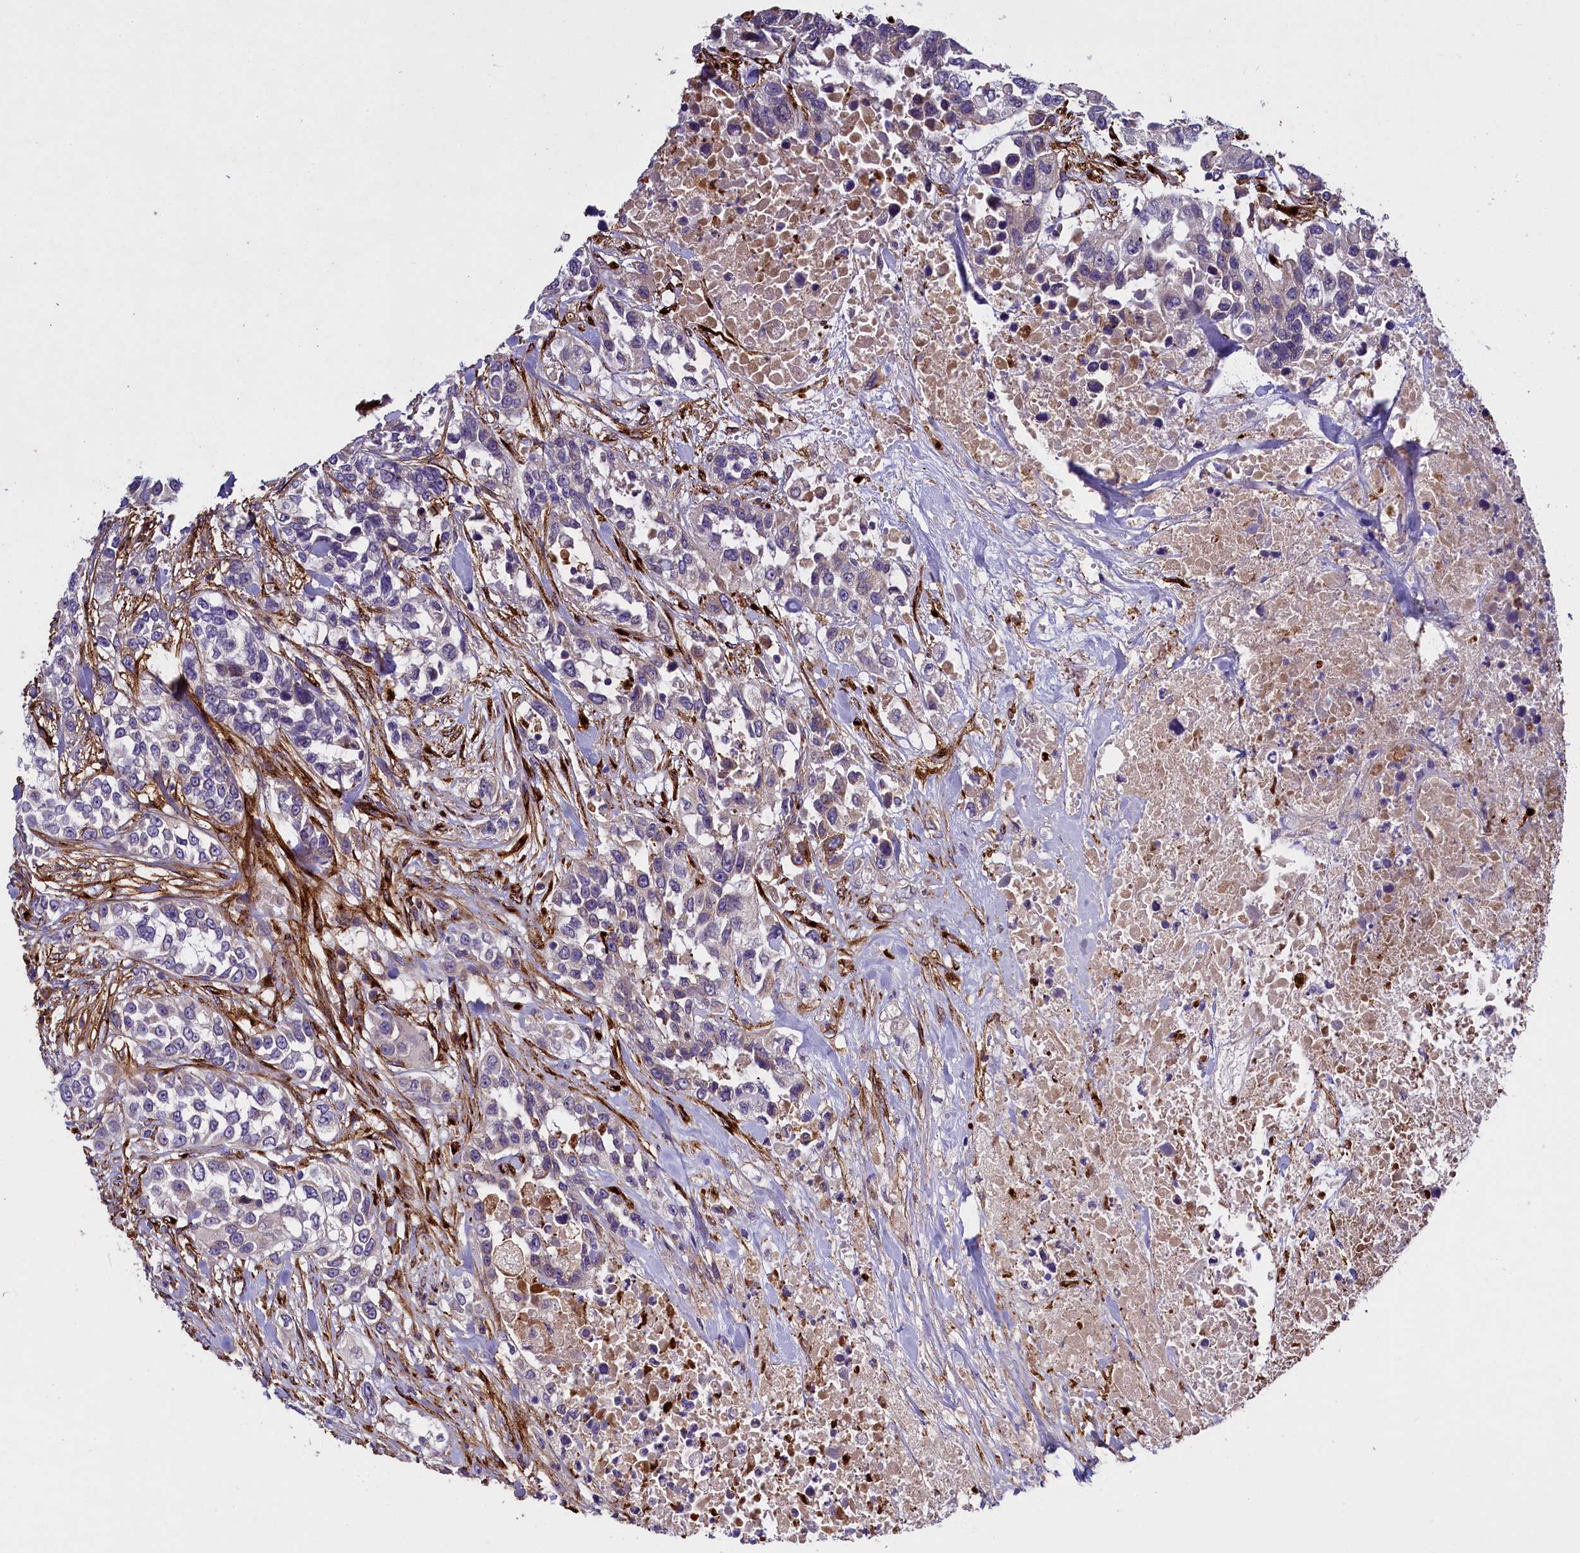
{"staining": {"intensity": "weak", "quantity": "<25%", "location": "cytoplasmic/membranous"}, "tissue": "urothelial cancer", "cell_type": "Tumor cells", "image_type": "cancer", "snomed": [{"axis": "morphology", "description": "Urothelial carcinoma, High grade"}, {"axis": "topography", "description": "Urinary bladder"}], "caption": "IHC micrograph of urothelial cancer stained for a protein (brown), which reveals no staining in tumor cells. The staining was performed using DAB to visualize the protein expression in brown, while the nuclei were stained in blue with hematoxylin (Magnification: 20x).", "gene": "MRC2", "patient": {"sex": "female", "age": 80}}